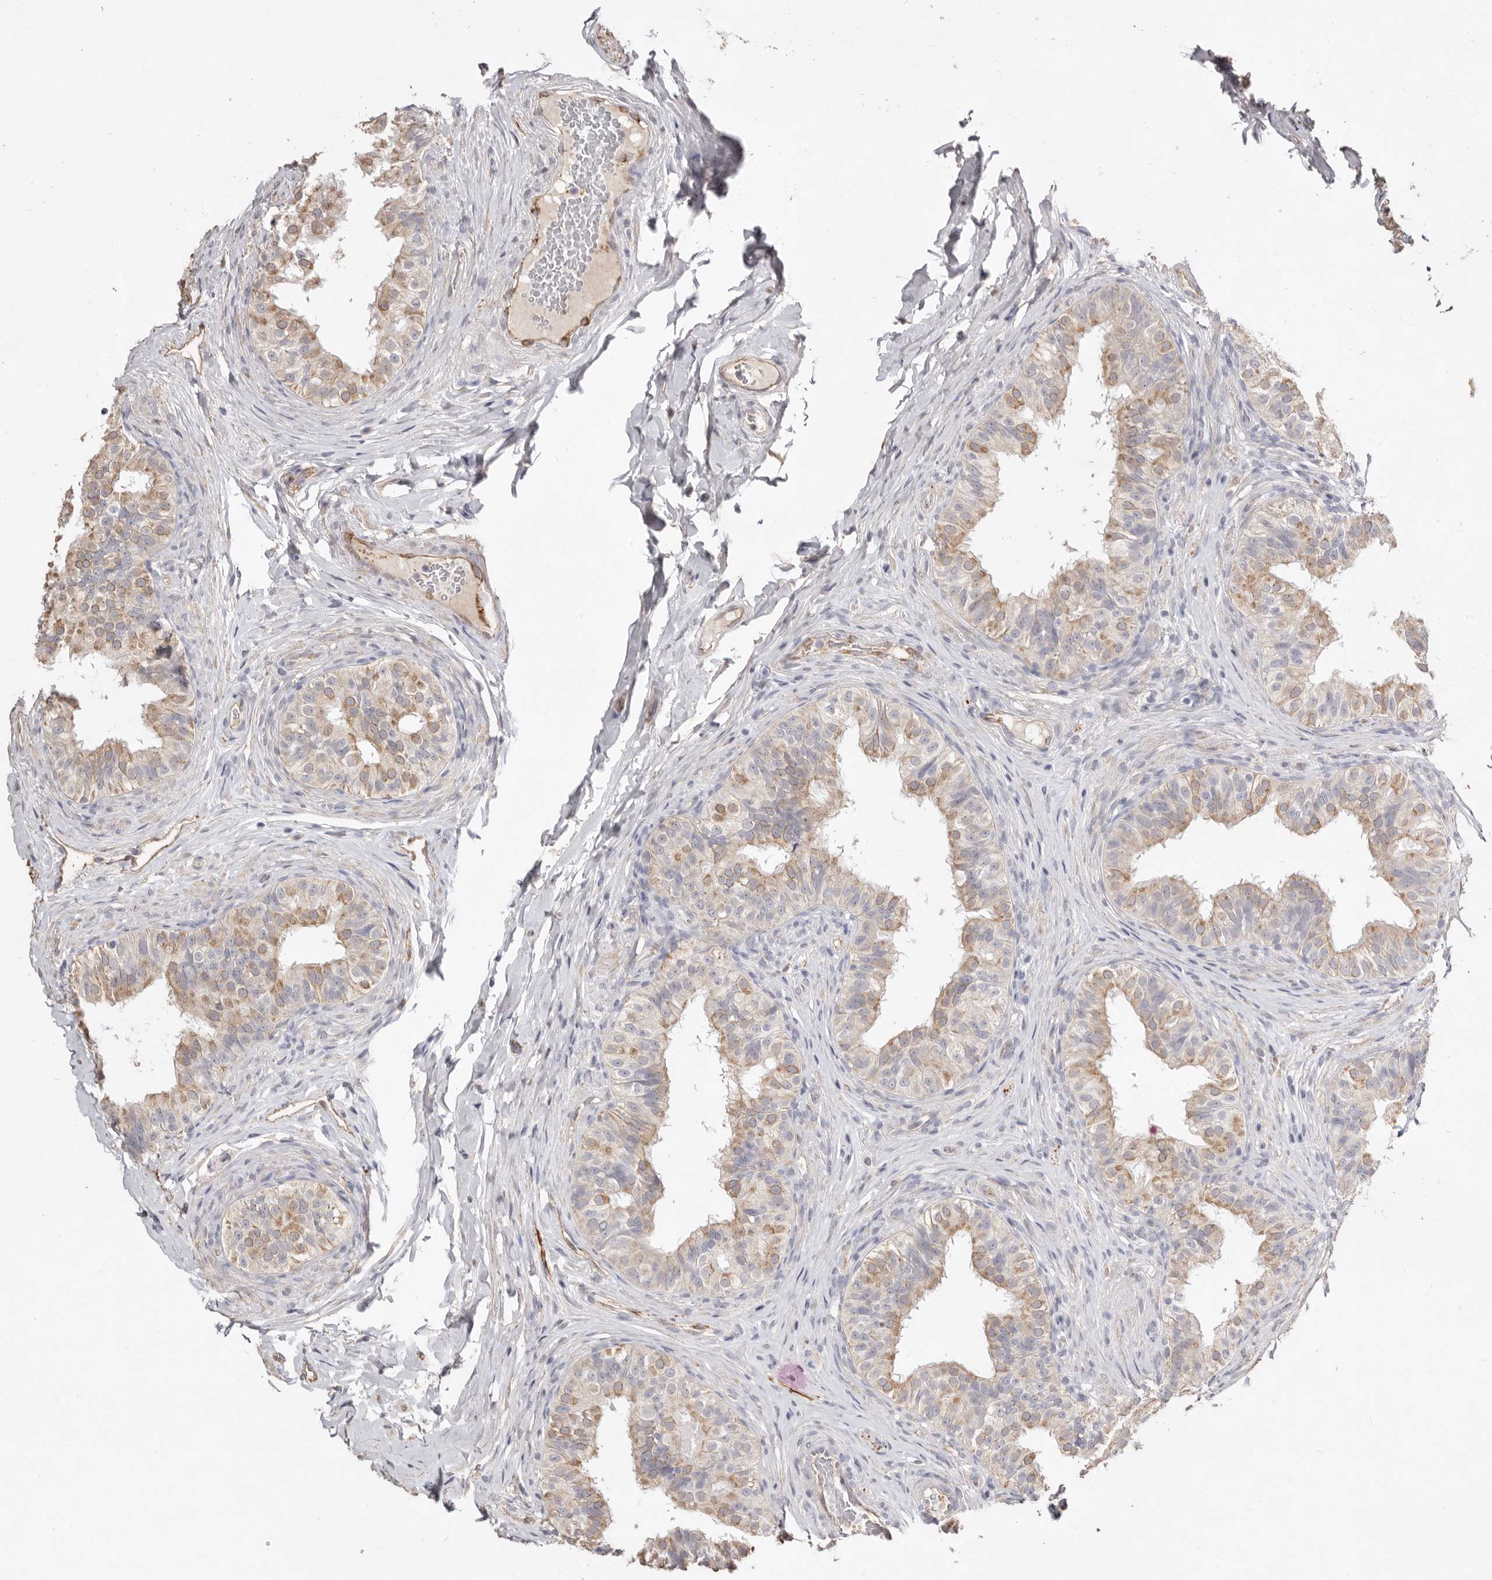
{"staining": {"intensity": "weak", "quantity": ">75%", "location": "cytoplasmic/membranous"}, "tissue": "epididymis", "cell_type": "Glandular cells", "image_type": "normal", "snomed": [{"axis": "morphology", "description": "Normal tissue, NOS"}, {"axis": "topography", "description": "Epididymis"}], "caption": "Protein staining by IHC shows weak cytoplasmic/membranous expression in about >75% of glandular cells in benign epididymis. The protein is stained brown, and the nuclei are stained in blue (DAB (3,3'-diaminobenzidine) IHC with brightfield microscopy, high magnification).", "gene": "ZYG11B", "patient": {"sex": "male", "age": 49}}